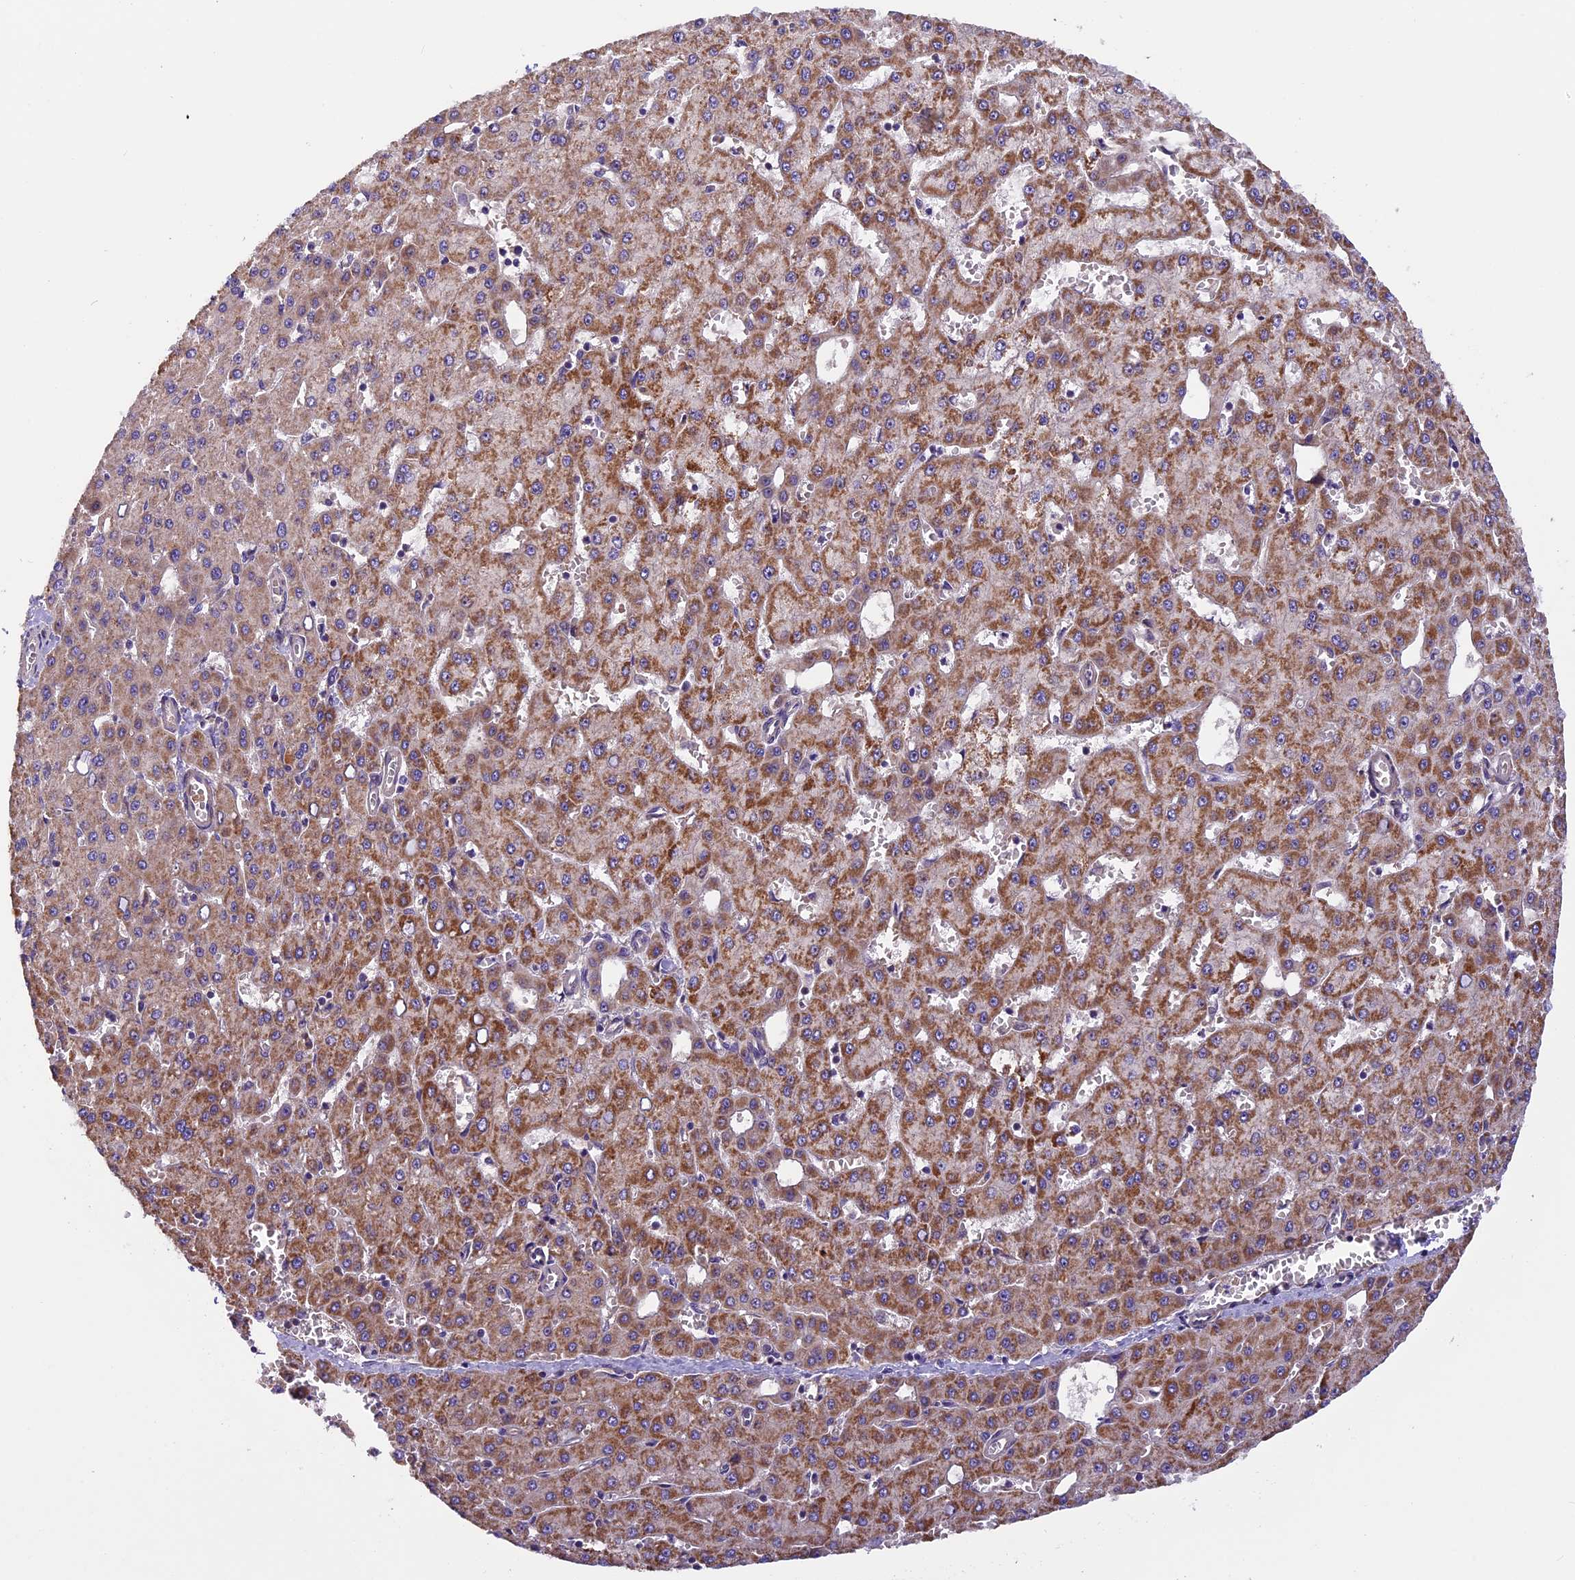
{"staining": {"intensity": "moderate", "quantity": ">75%", "location": "cytoplasmic/membranous"}, "tissue": "liver cancer", "cell_type": "Tumor cells", "image_type": "cancer", "snomed": [{"axis": "morphology", "description": "Carcinoma, Hepatocellular, NOS"}, {"axis": "topography", "description": "Liver"}], "caption": "Human liver hepatocellular carcinoma stained for a protein (brown) displays moderate cytoplasmic/membranous positive expression in about >75% of tumor cells.", "gene": "FRY", "patient": {"sex": "male", "age": 47}}